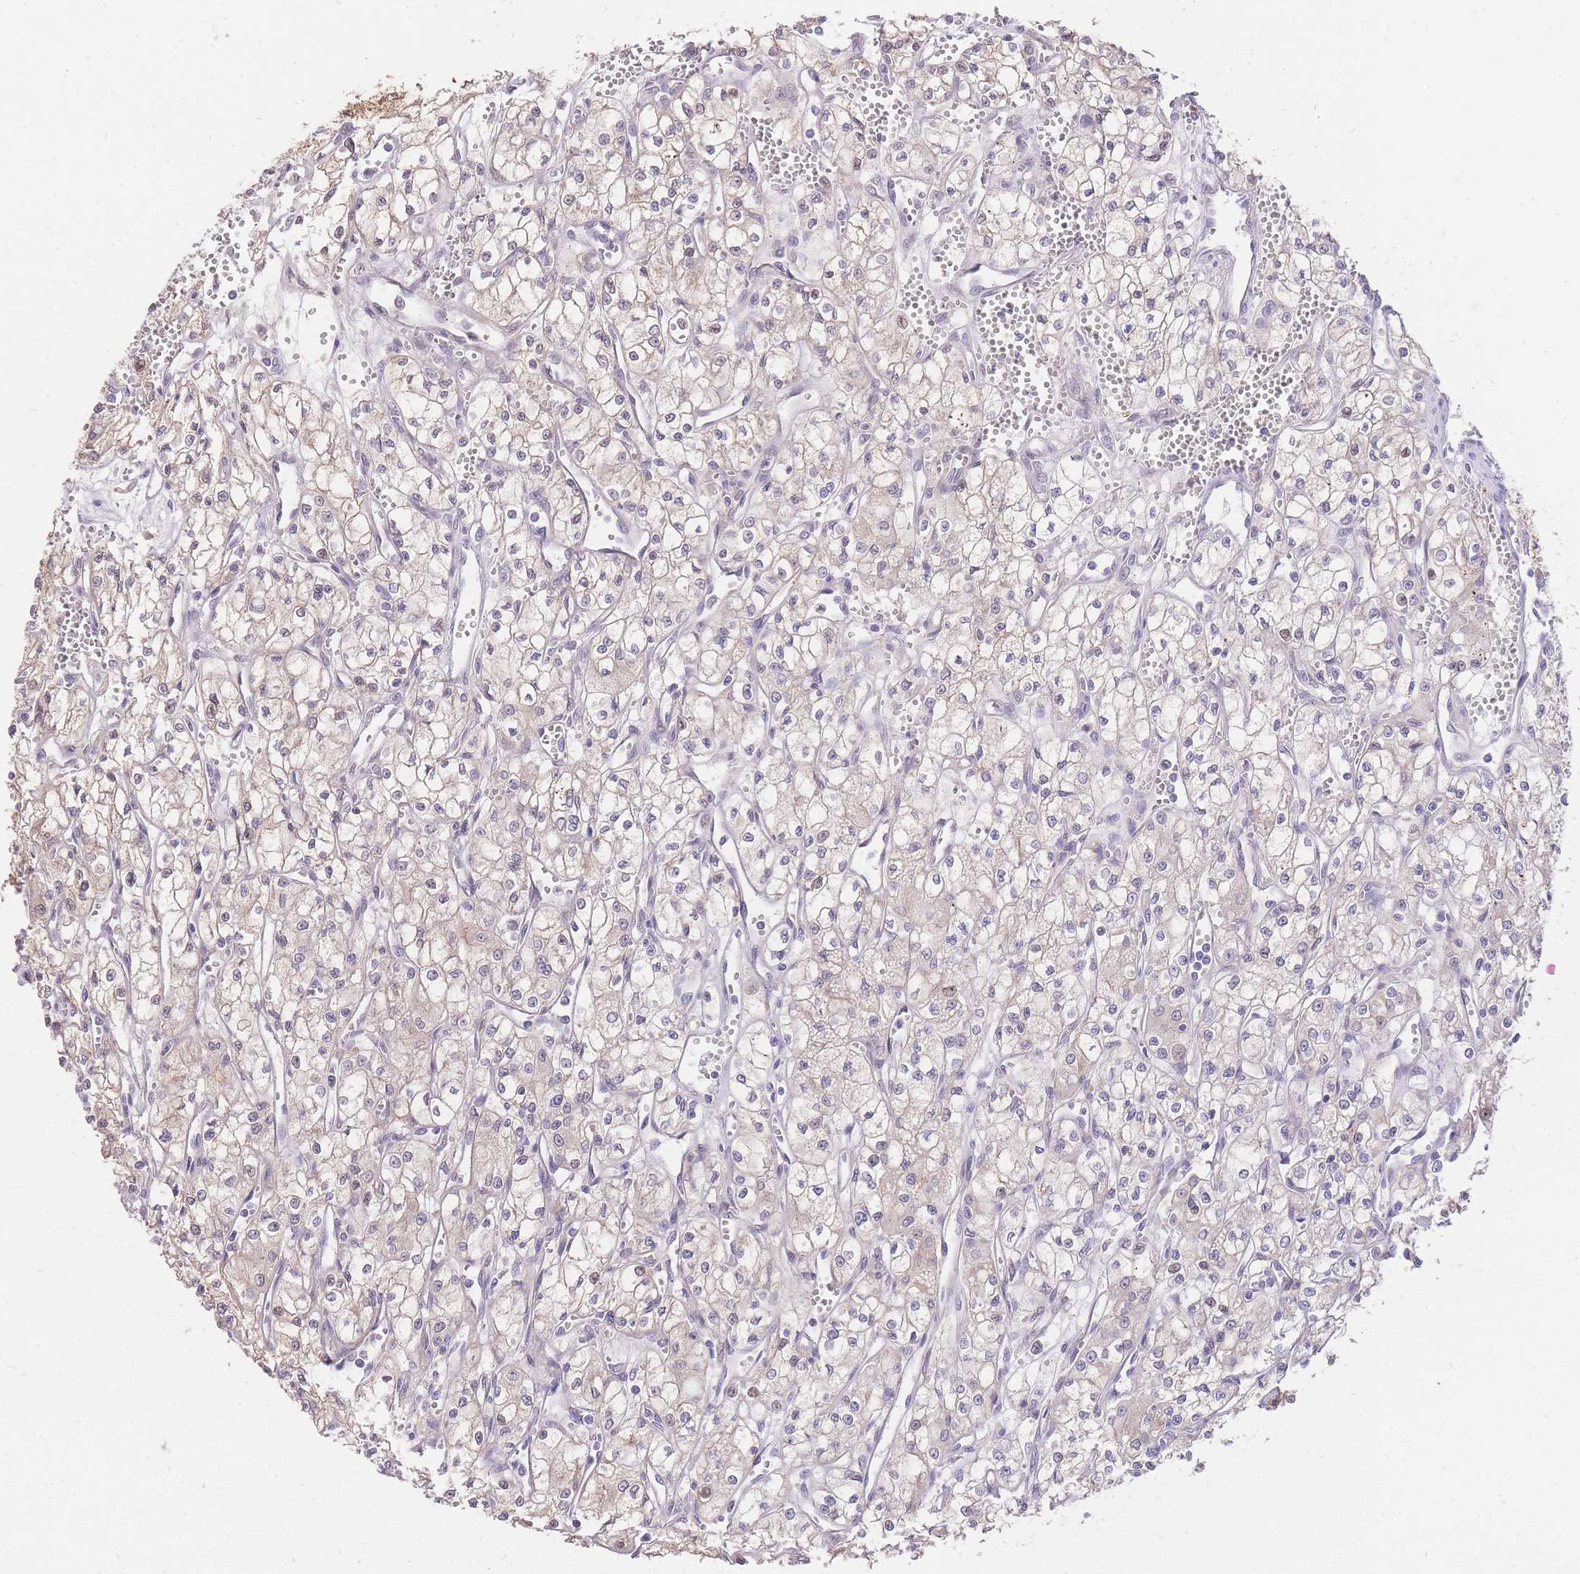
{"staining": {"intensity": "negative", "quantity": "none", "location": "none"}, "tissue": "renal cancer", "cell_type": "Tumor cells", "image_type": "cancer", "snomed": [{"axis": "morphology", "description": "Adenocarcinoma, NOS"}, {"axis": "topography", "description": "Kidney"}], "caption": "Immunohistochemistry of human renal cancer (adenocarcinoma) demonstrates no expression in tumor cells.", "gene": "UBXN7", "patient": {"sex": "male", "age": 59}}